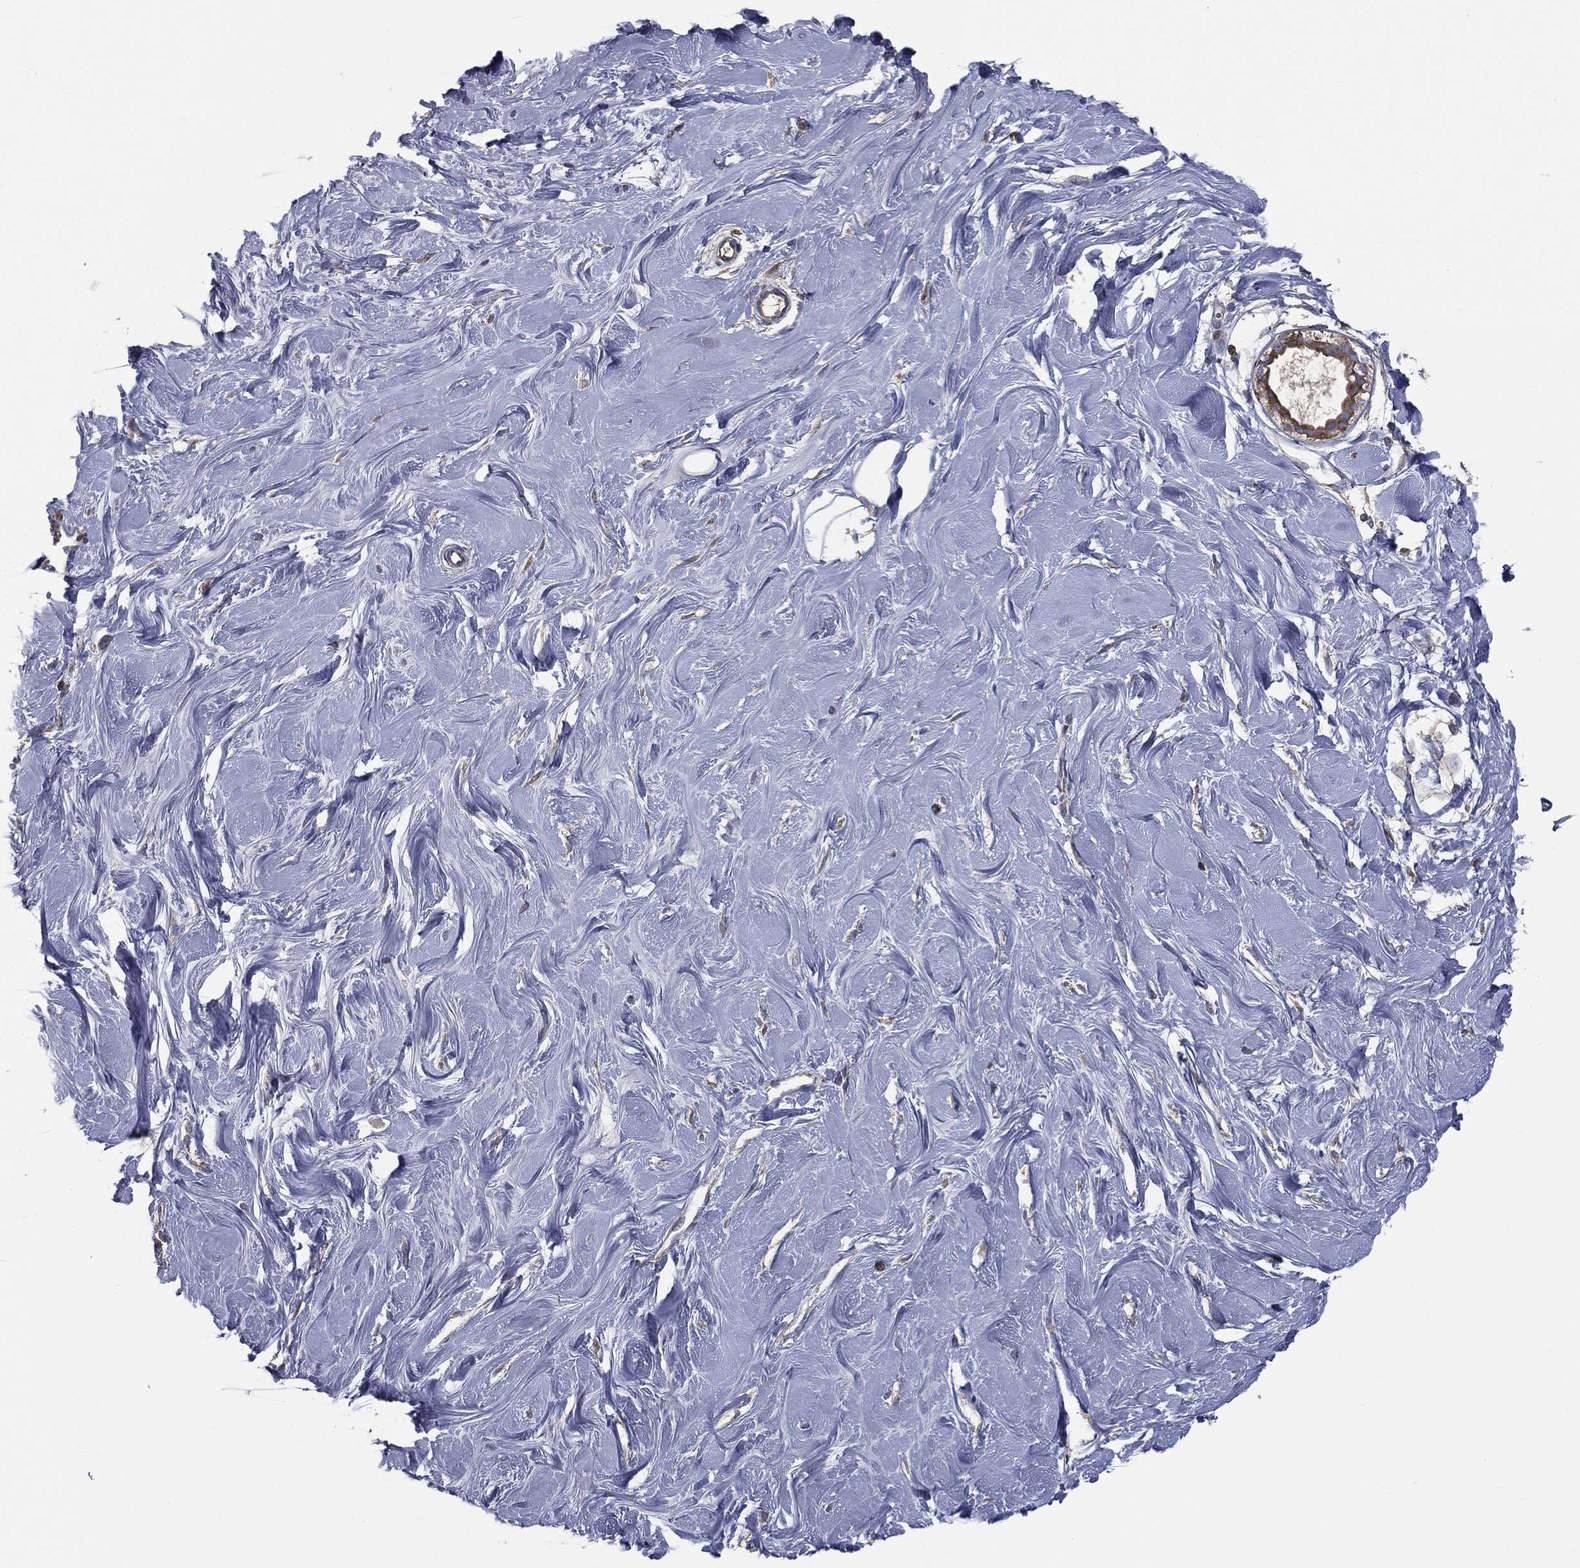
{"staining": {"intensity": "negative", "quantity": "none", "location": "none"}, "tissue": "soft tissue", "cell_type": "Fibroblasts", "image_type": "normal", "snomed": [{"axis": "morphology", "description": "Normal tissue, NOS"}, {"axis": "topography", "description": "Breast"}], "caption": "Fibroblasts show no significant protein expression in unremarkable soft tissue. The staining is performed using DAB brown chromogen with nuclei counter-stained in using hematoxylin.", "gene": "SARS1", "patient": {"sex": "female", "age": 49}}